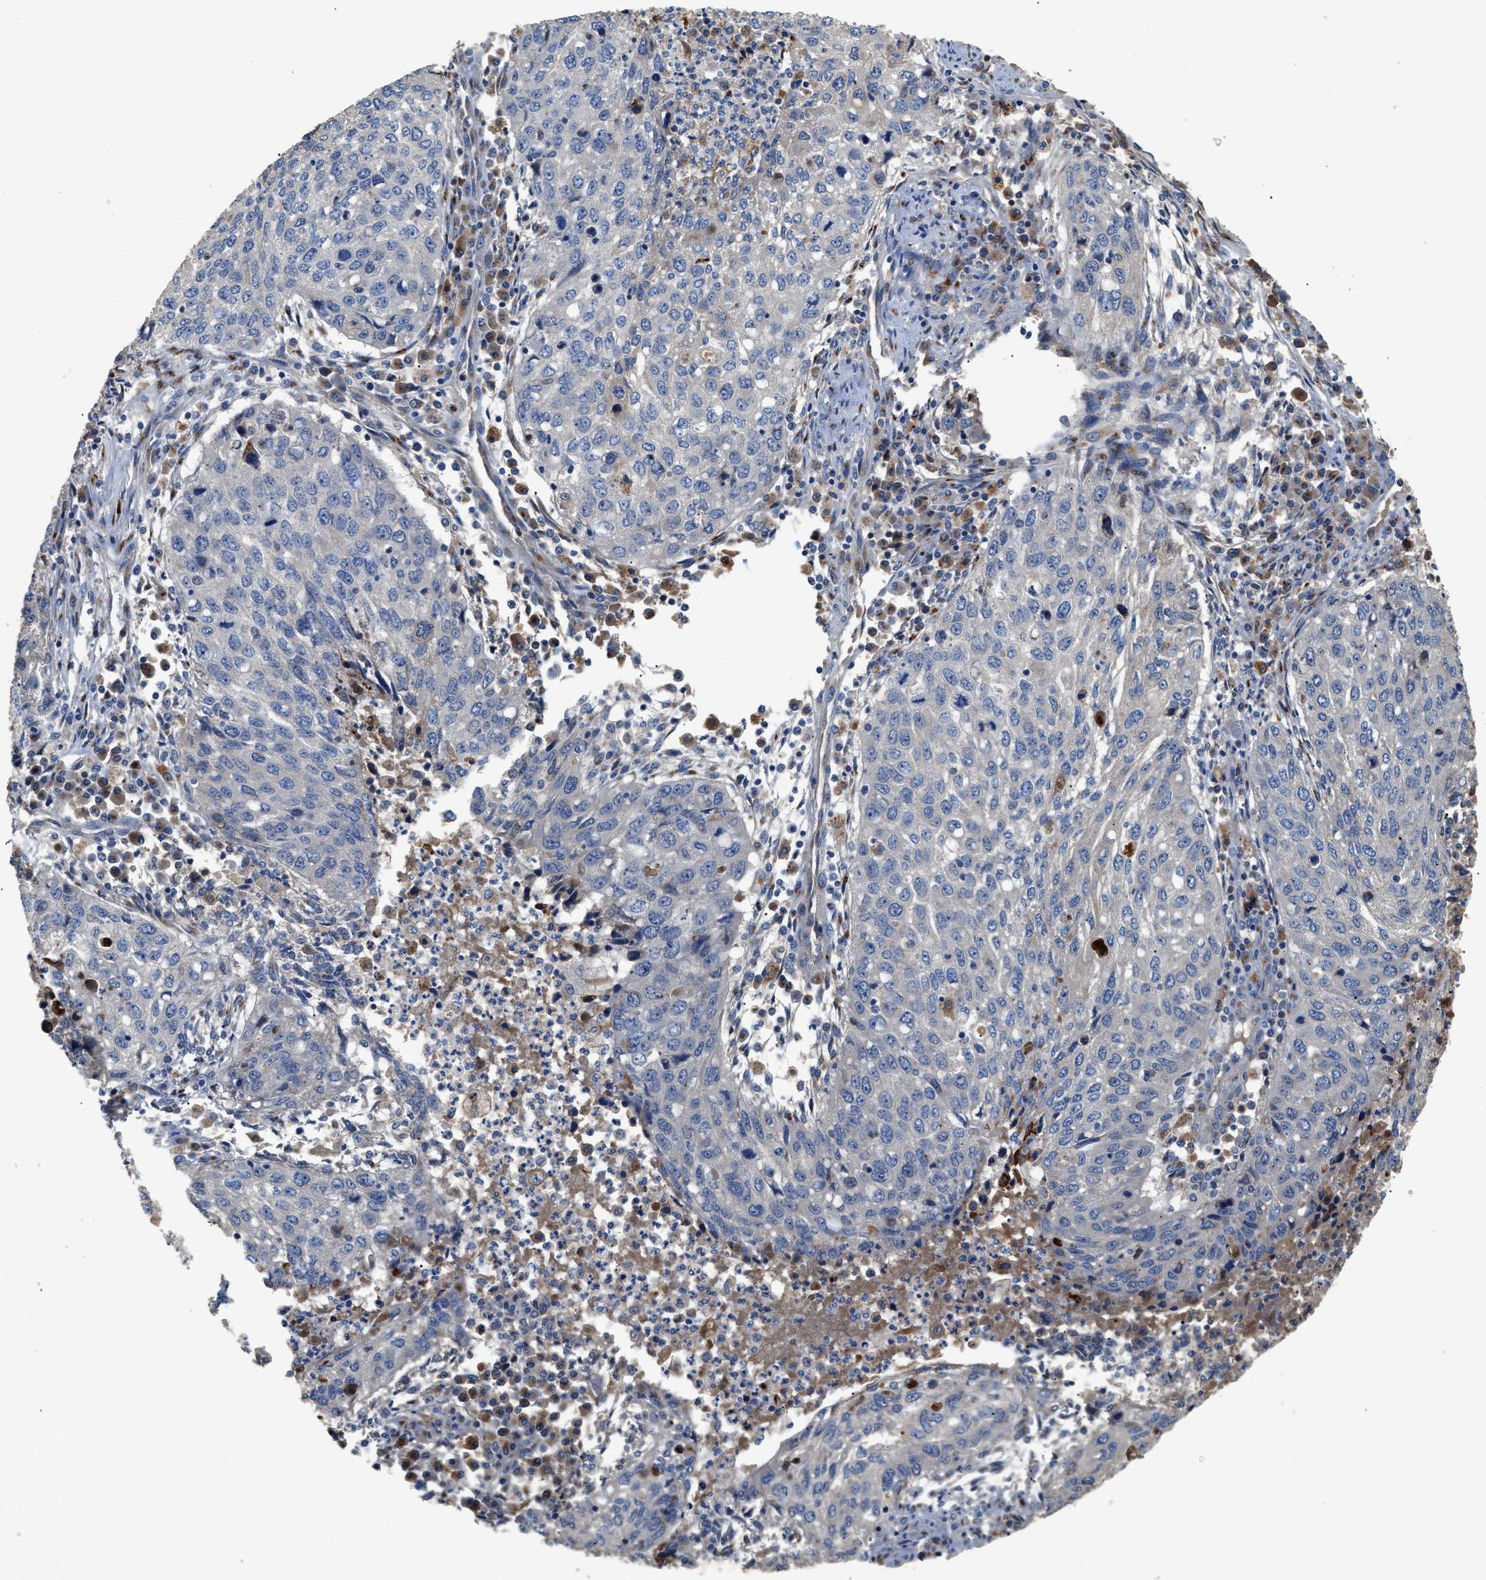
{"staining": {"intensity": "negative", "quantity": "none", "location": "none"}, "tissue": "lung cancer", "cell_type": "Tumor cells", "image_type": "cancer", "snomed": [{"axis": "morphology", "description": "Squamous cell carcinoma, NOS"}, {"axis": "topography", "description": "Lung"}], "caption": "Tumor cells show no significant protein expression in lung cancer. (Stains: DAB (3,3'-diaminobenzidine) immunohistochemistry with hematoxylin counter stain, Microscopy: brightfield microscopy at high magnification).", "gene": "SIK2", "patient": {"sex": "female", "age": 63}}